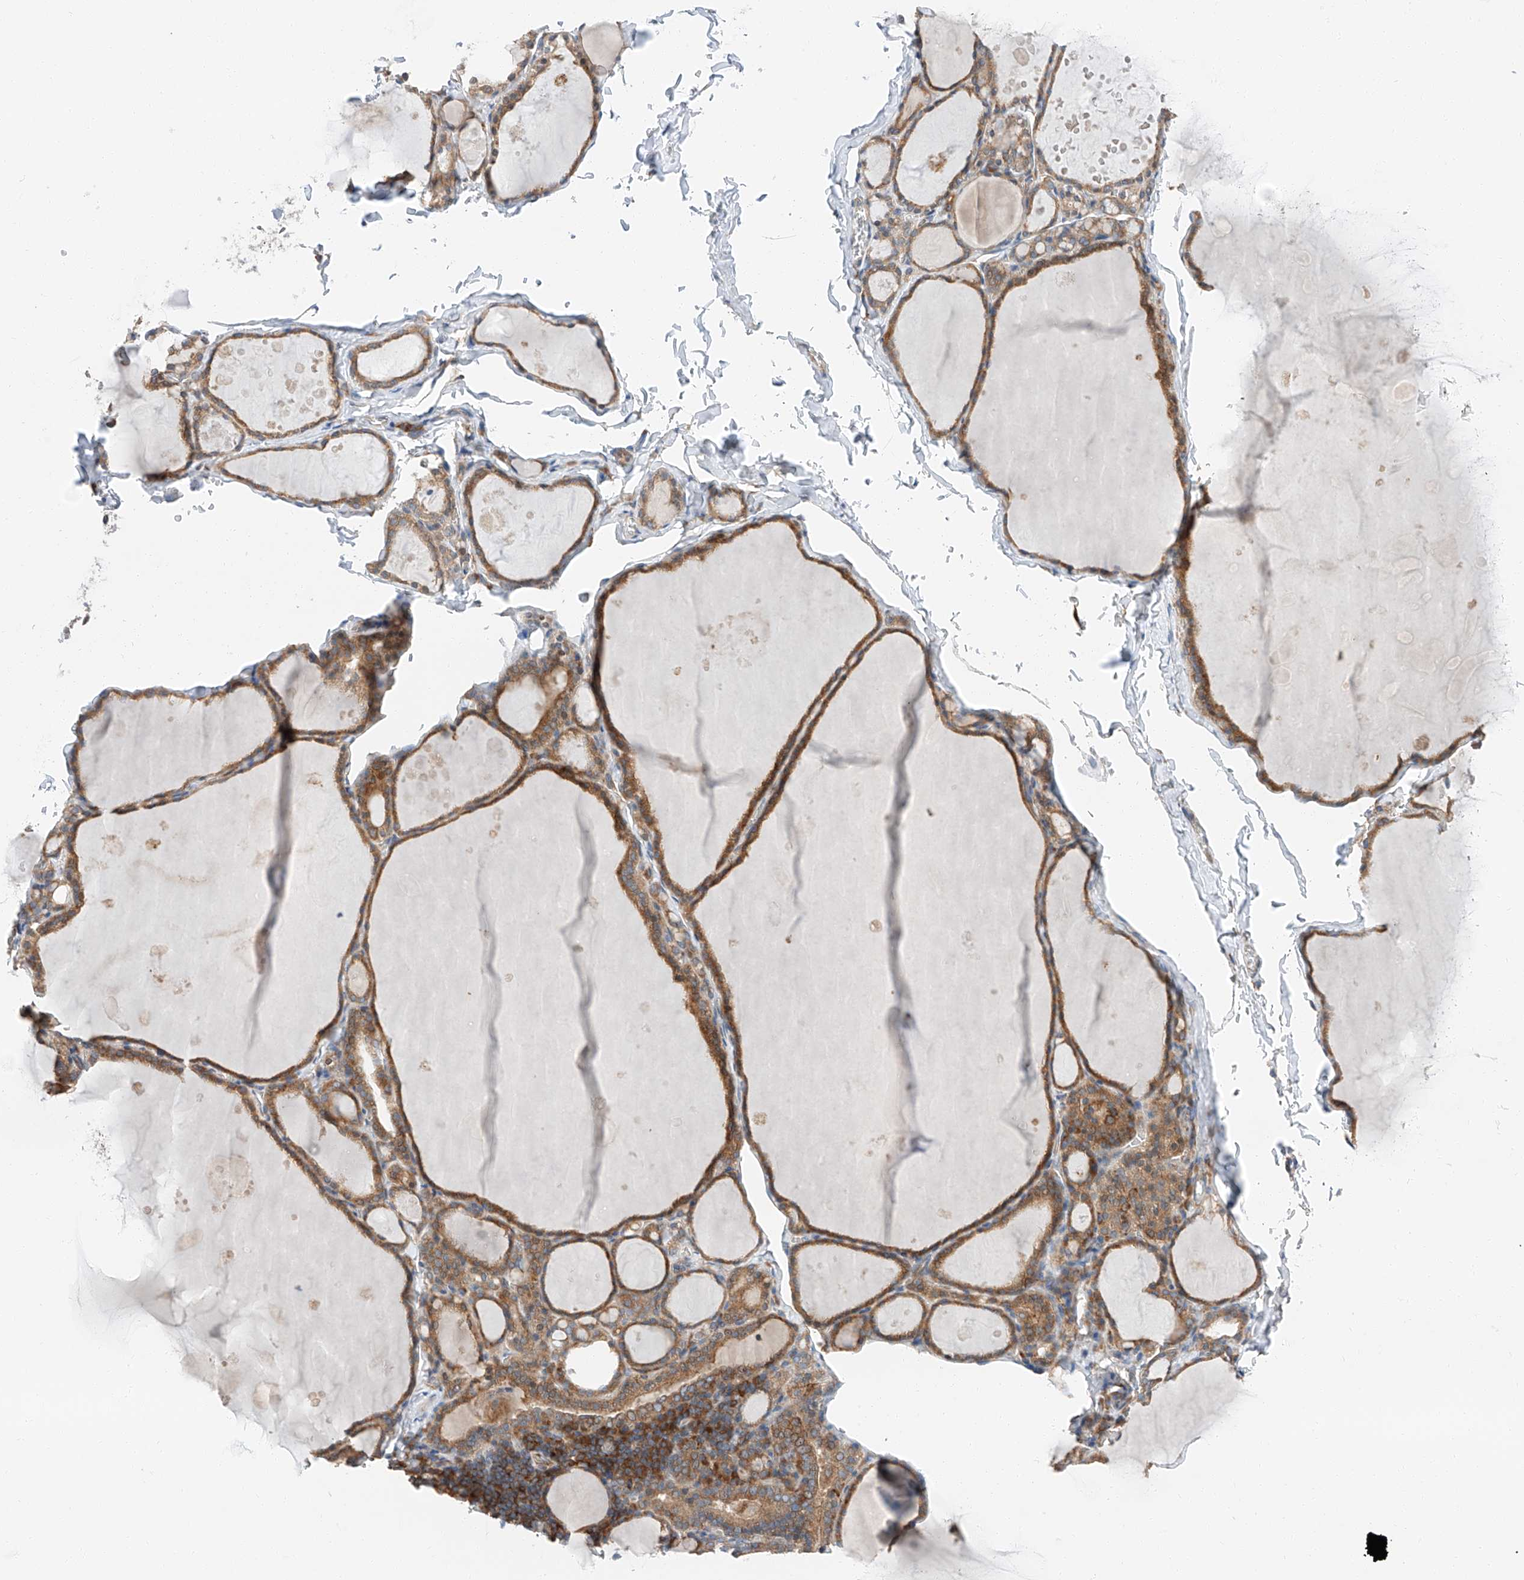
{"staining": {"intensity": "moderate", "quantity": ">75%", "location": "cytoplasmic/membranous"}, "tissue": "thyroid gland", "cell_type": "Glandular cells", "image_type": "normal", "snomed": [{"axis": "morphology", "description": "Normal tissue, NOS"}, {"axis": "topography", "description": "Thyroid gland"}], "caption": "Protein staining reveals moderate cytoplasmic/membranous staining in approximately >75% of glandular cells in benign thyroid gland.", "gene": "ZC3H15", "patient": {"sex": "male", "age": 56}}